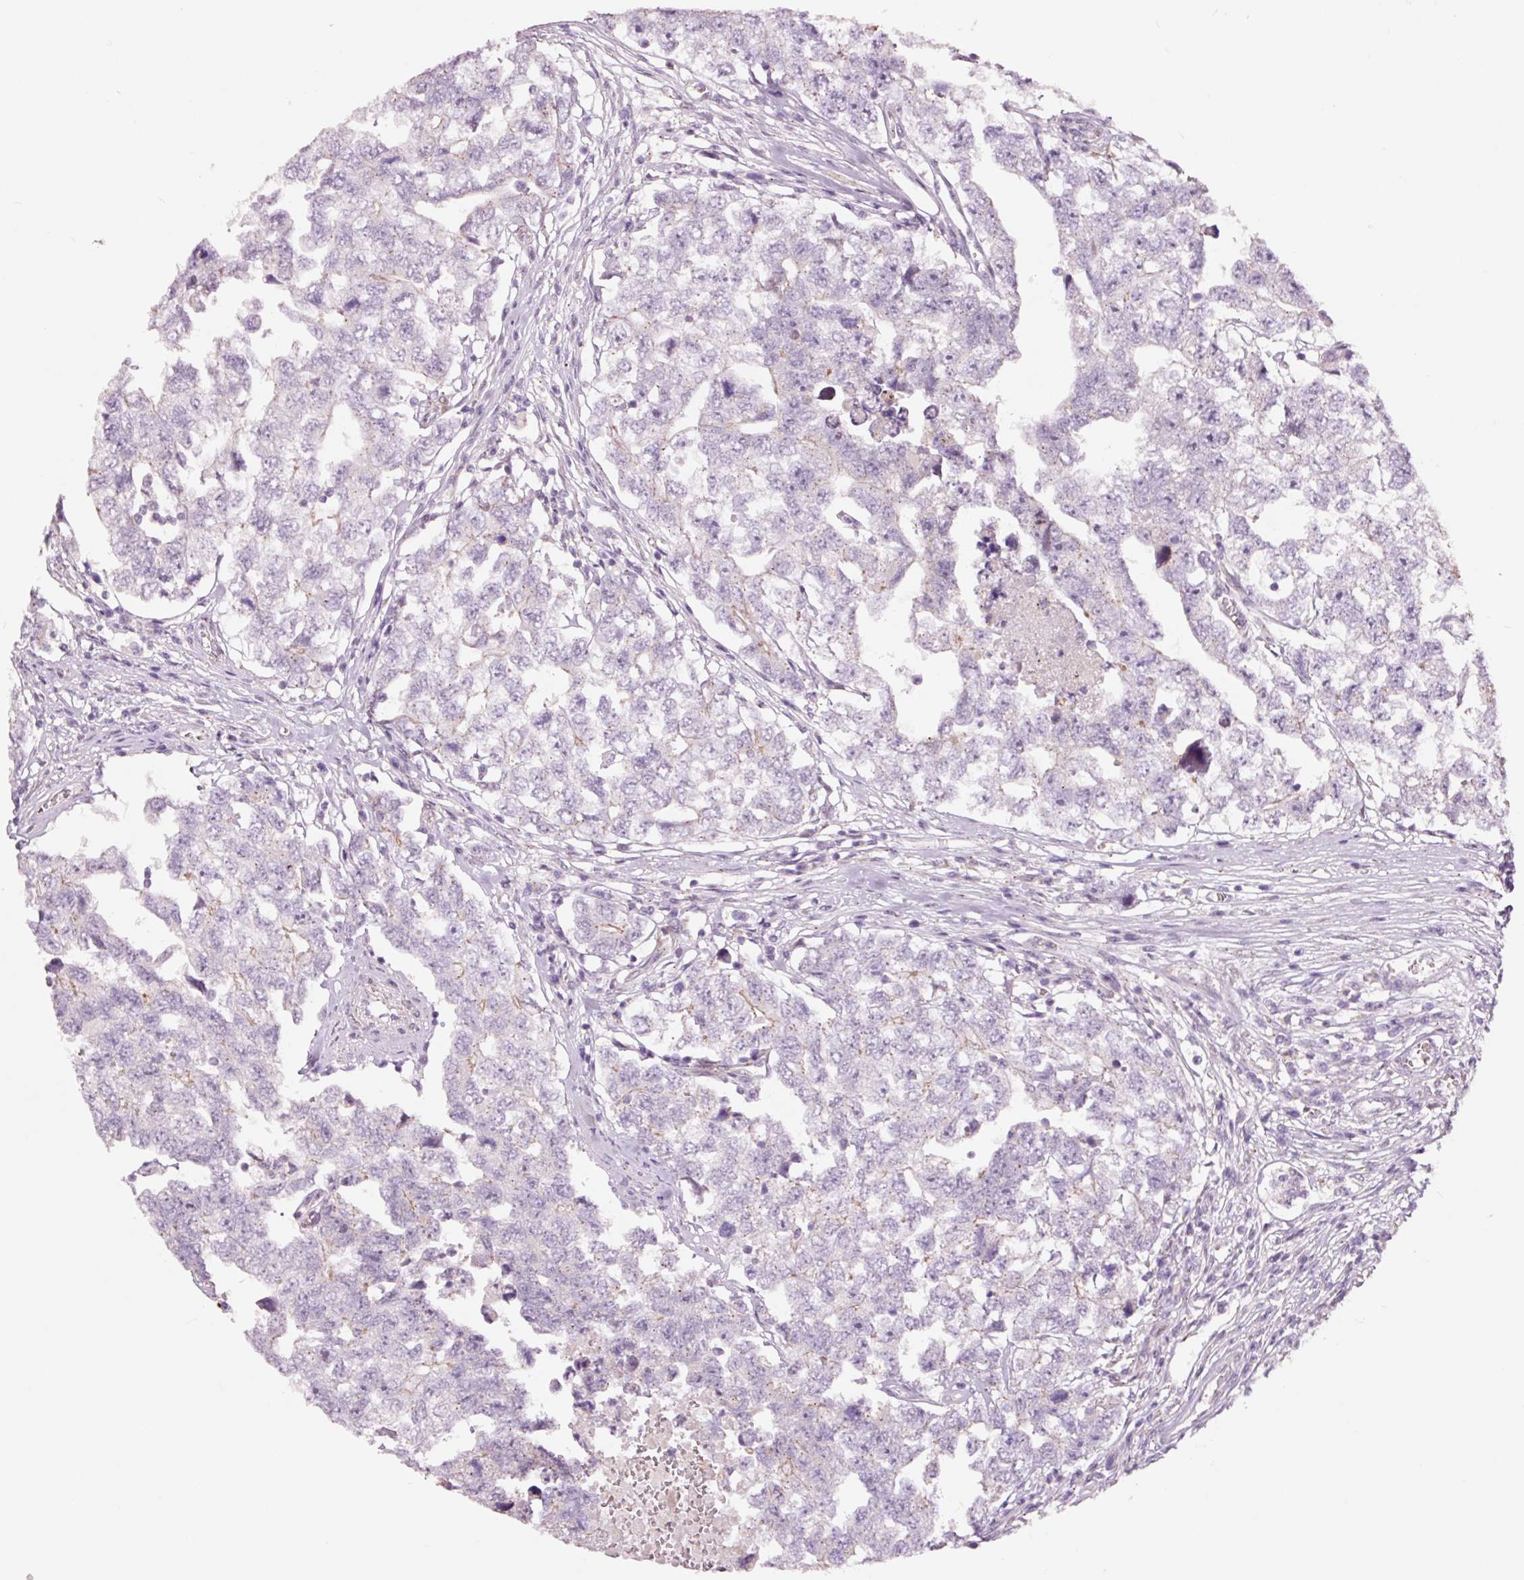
{"staining": {"intensity": "negative", "quantity": "none", "location": "none"}, "tissue": "testis cancer", "cell_type": "Tumor cells", "image_type": "cancer", "snomed": [{"axis": "morphology", "description": "Carcinoma, Embryonal, NOS"}, {"axis": "topography", "description": "Testis"}], "caption": "There is no significant expression in tumor cells of embryonal carcinoma (testis).", "gene": "DAPP1", "patient": {"sex": "male", "age": 22}}